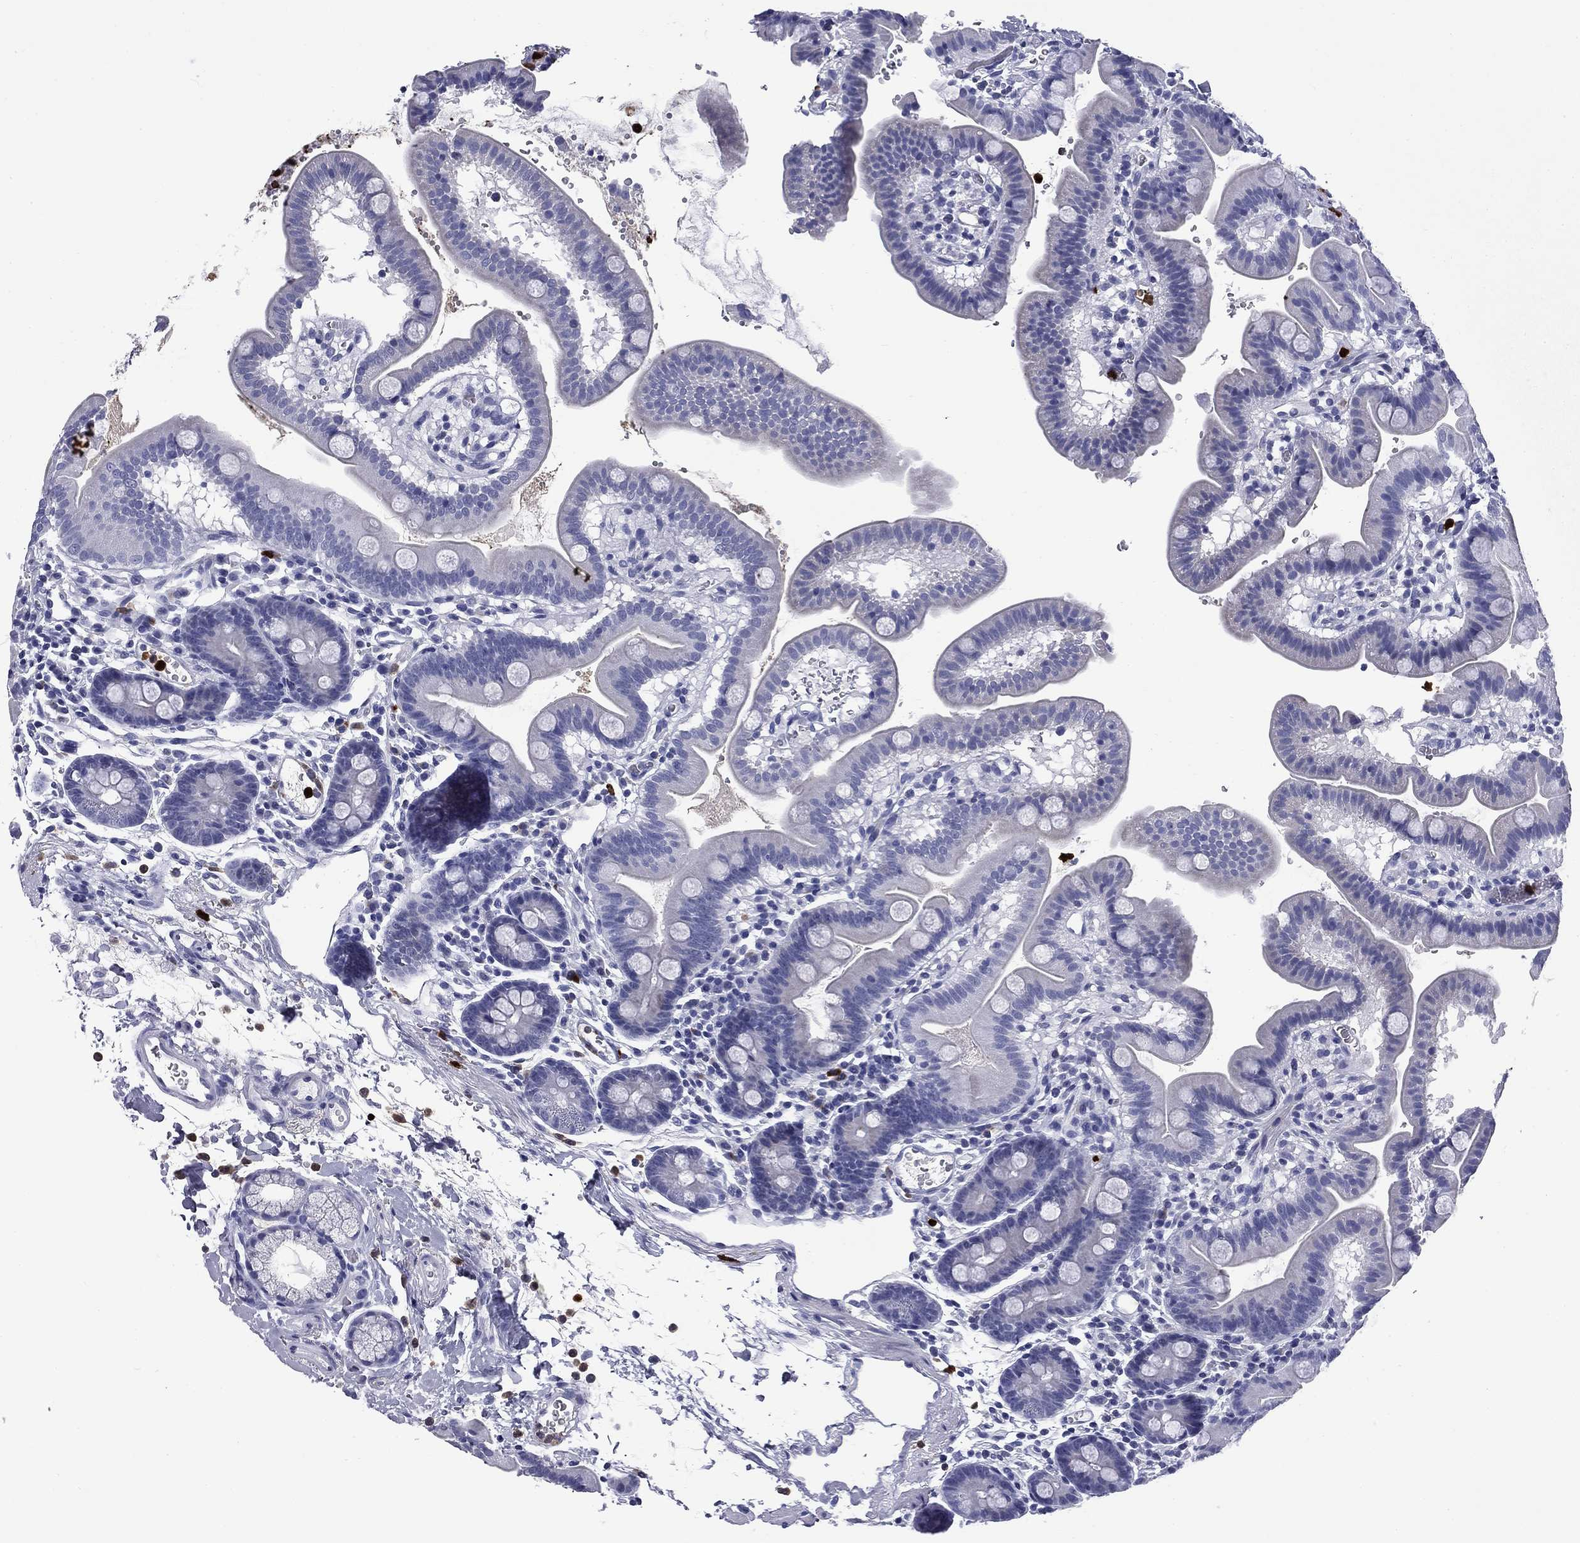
{"staining": {"intensity": "negative", "quantity": "none", "location": "none"}, "tissue": "duodenum", "cell_type": "Glandular cells", "image_type": "normal", "snomed": [{"axis": "morphology", "description": "Normal tissue, NOS"}, {"axis": "topography", "description": "Duodenum"}], "caption": "An IHC micrograph of benign duodenum is shown. There is no staining in glandular cells of duodenum.", "gene": "TRIM29", "patient": {"sex": "male", "age": 59}}